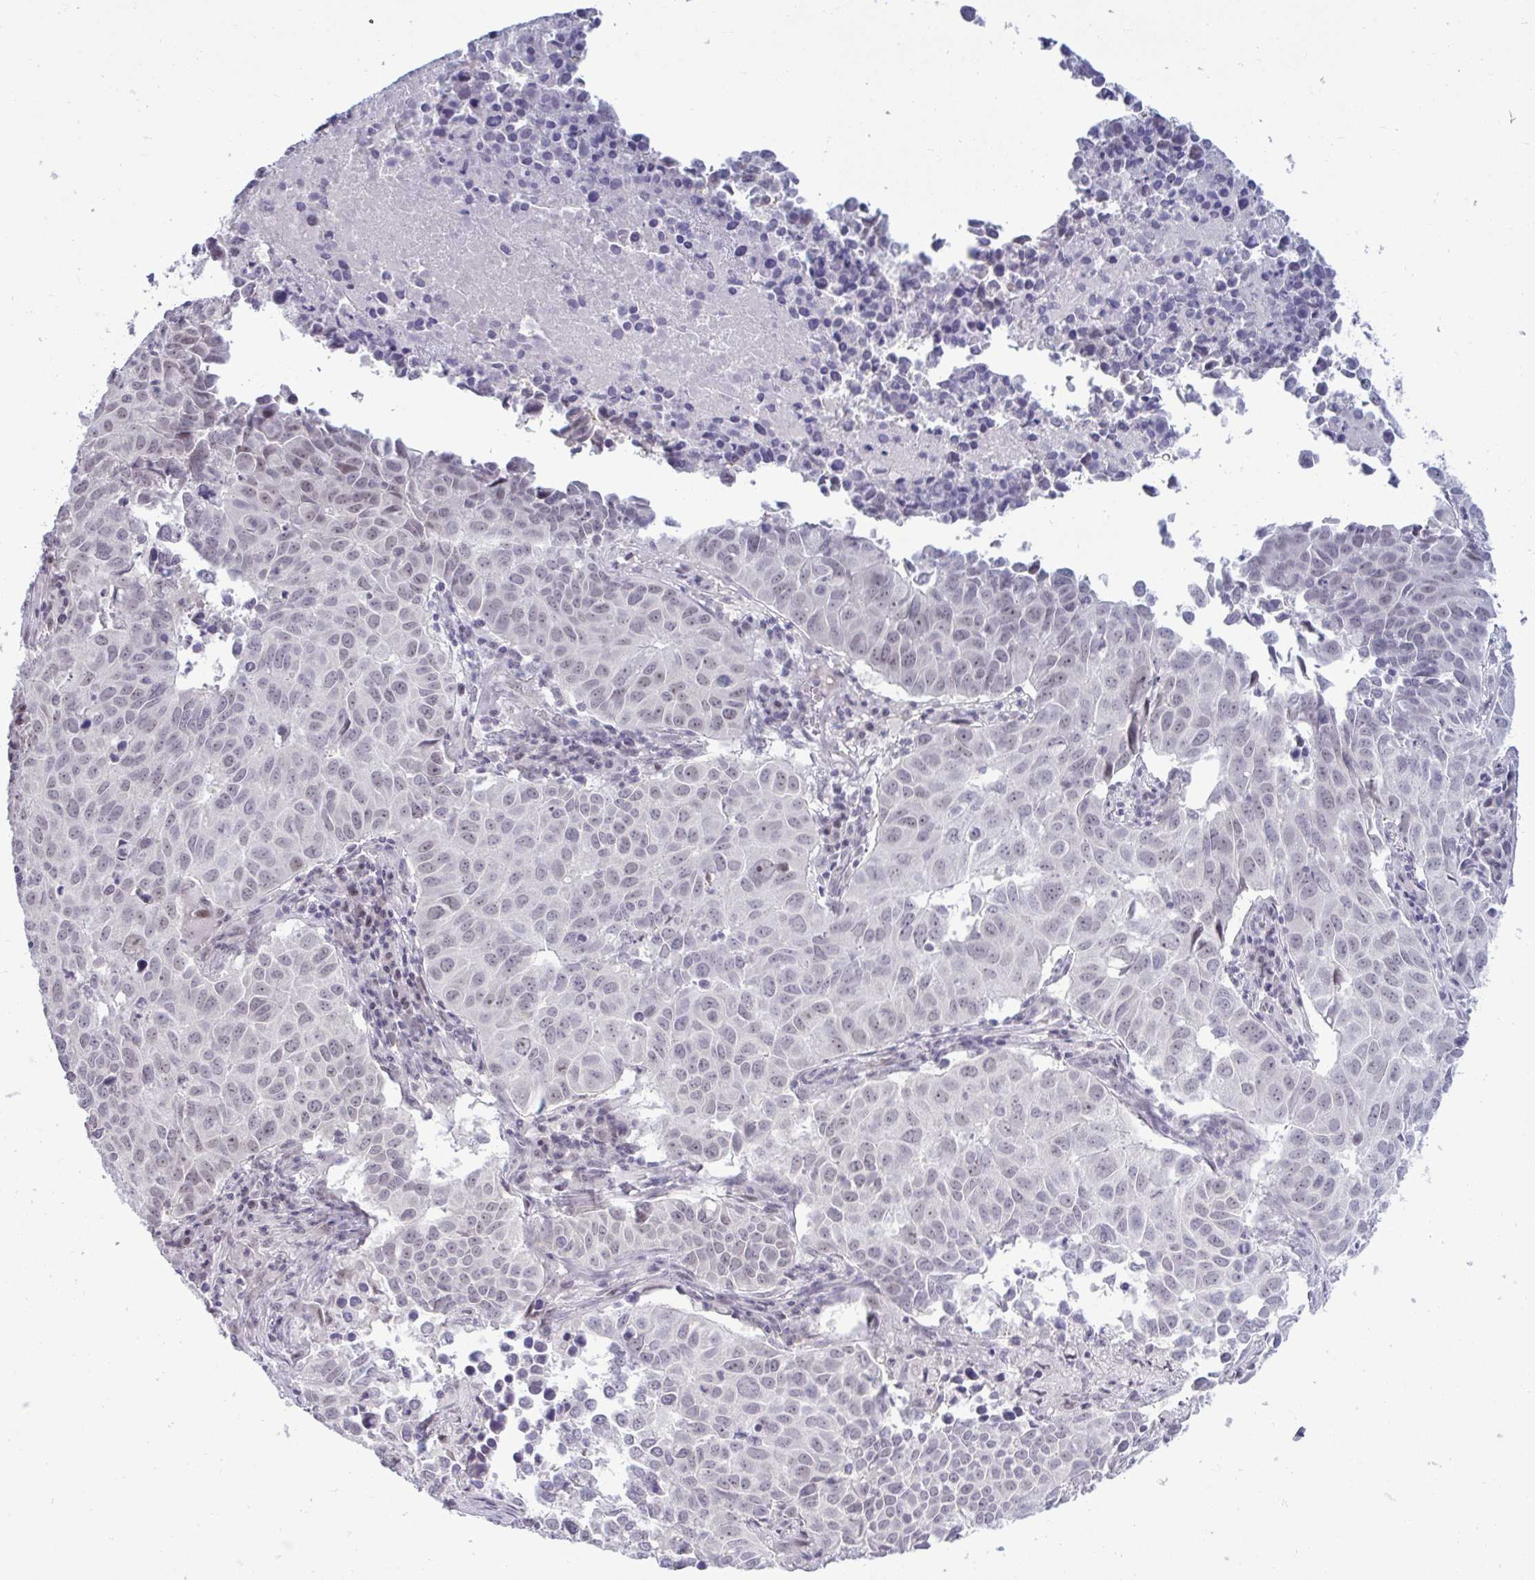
{"staining": {"intensity": "weak", "quantity": "<25%", "location": "nuclear"}, "tissue": "lung cancer", "cell_type": "Tumor cells", "image_type": "cancer", "snomed": [{"axis": "morphology", "description": "Adenocarcinoma, NOS"}, {"axis": "topography", "description": "Lung"}], "caption": "Immunohistochemistry of human lung cancer shows no expression in tumor cells.", "gene": "RNASEH1", "patient": {"sex": "female", "age": 50}}